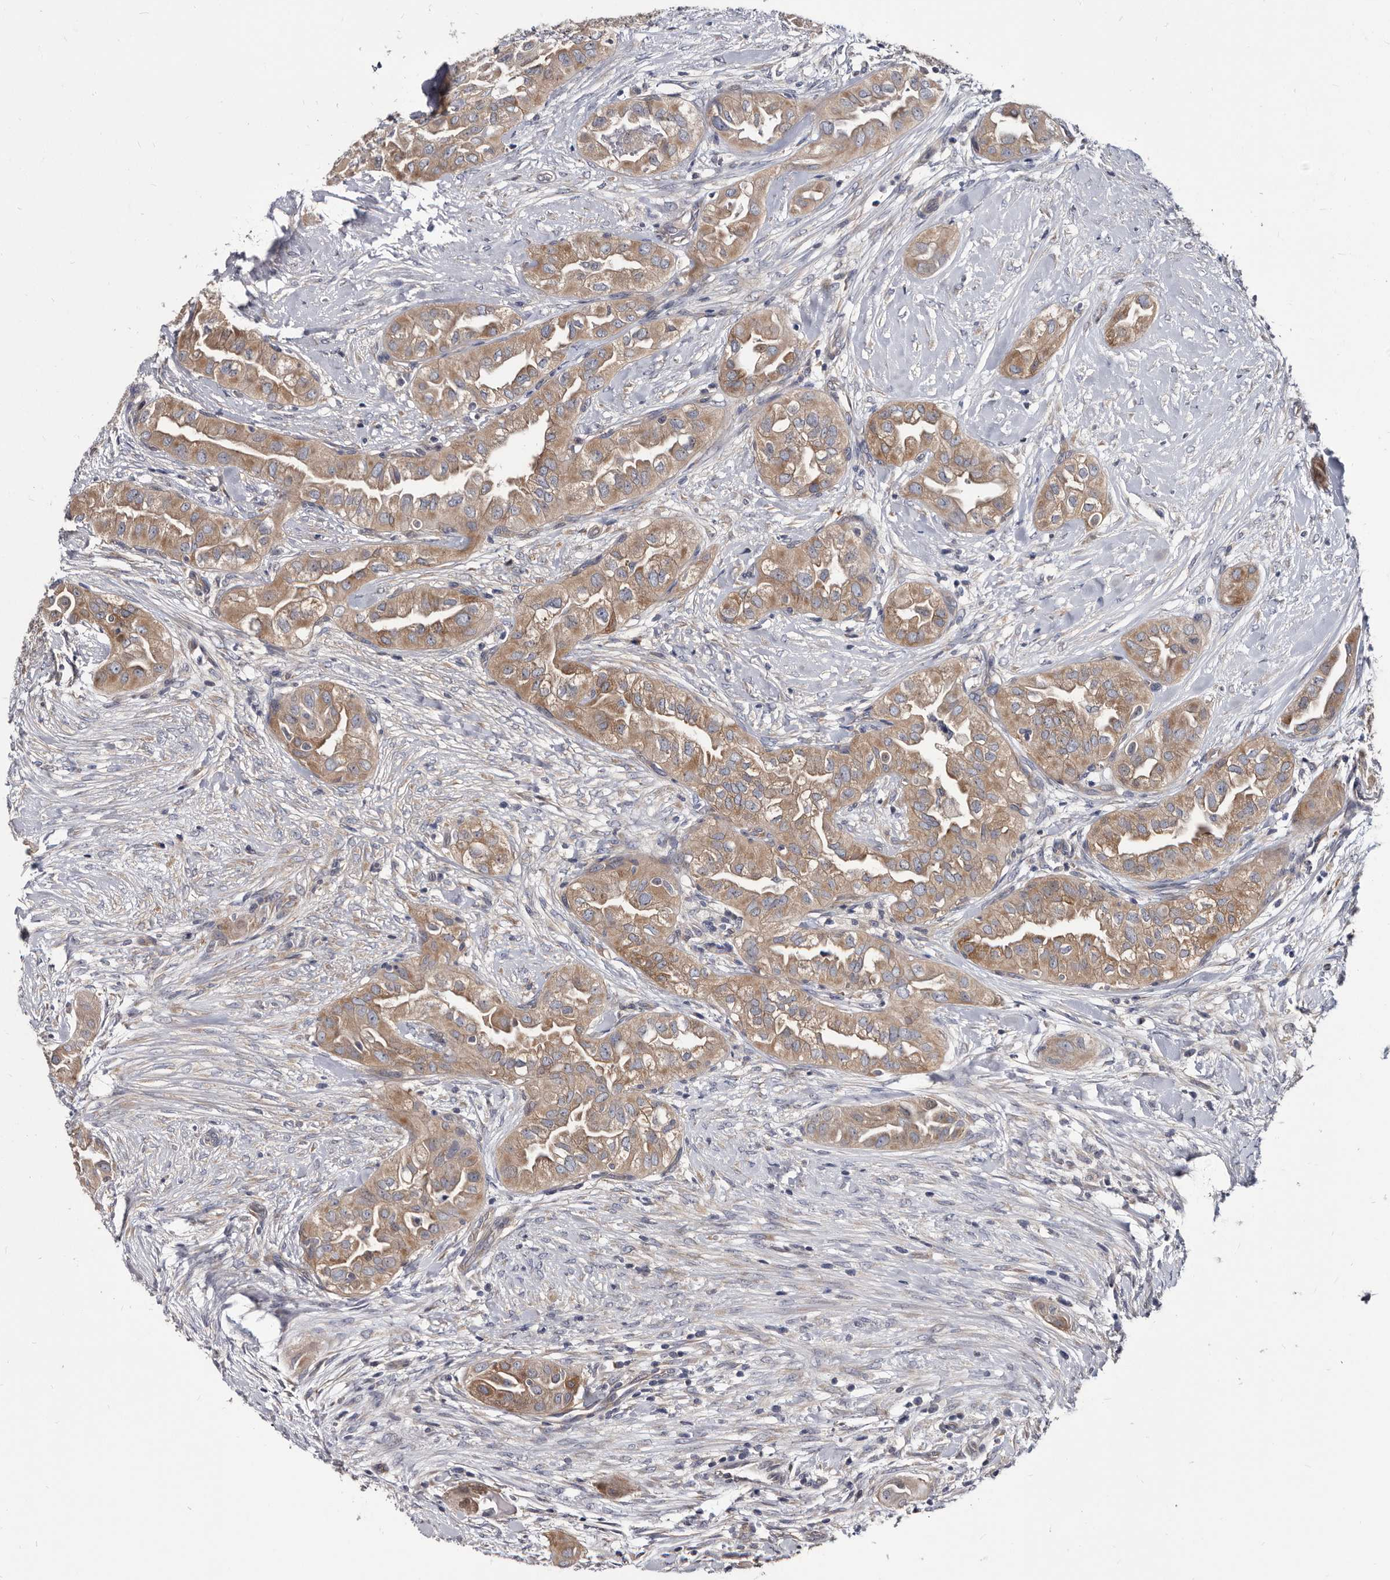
{"staining": {"intensity": "moderate", "quantity": ">75%", "location": "cytoplasmic/membranous"}, "tissue": "thyroid cancer", "cell_type": "Tumor cells", "image_type": "cancer", "snomed": [{"axis": "morphology", "description": "Papillary adenocarcinoma, NOS"}, {"axis": "topography", "description": "Thyroid gland"}], "caption": "The micrograph reveals staining of thyroid cancer, revealing moderate cytoplasmic/membranous protein positivity (brown color) within tumor cells.", "gene": "ABCF2", "patient": {"sex": "female", "age": 59}}